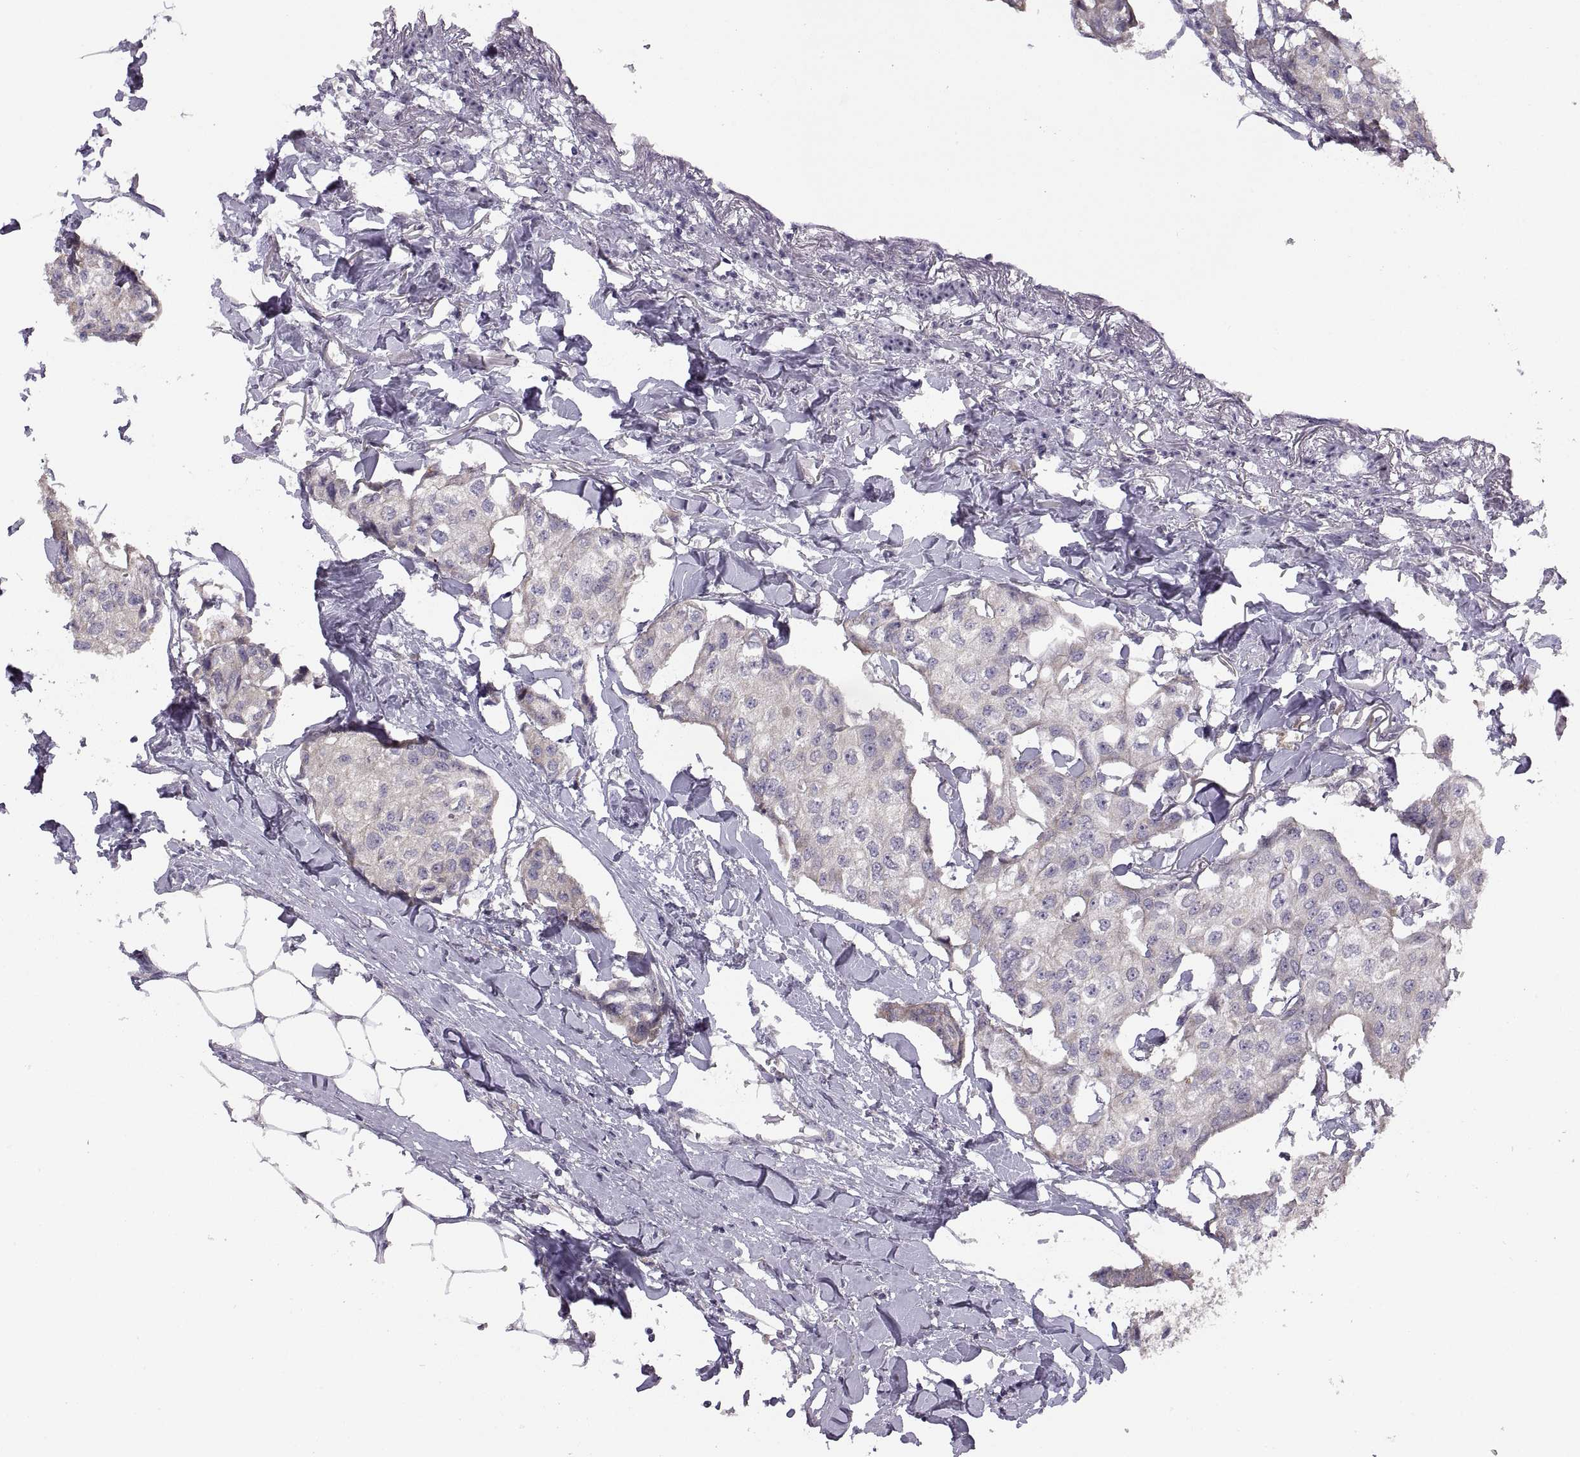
{"staining": {"intensity": "negative", "quantity": "none", "location": "none"}, "tissue": "breast cancer", "cell_type": "Tumor cells", "image_type": "cancer", "snomed": [{"axis": "morphology", "description": "Duct carcinoma"}, {"axis": "topography", "description": "Breast"}], "caption": "A histopathology image of invasive ductal carcinoma (breast) stained for a protein demonstrates no brown staining in tumor cells.", "gene": "ACSBG2", "patient": {"sex": "female", "age": 80}}